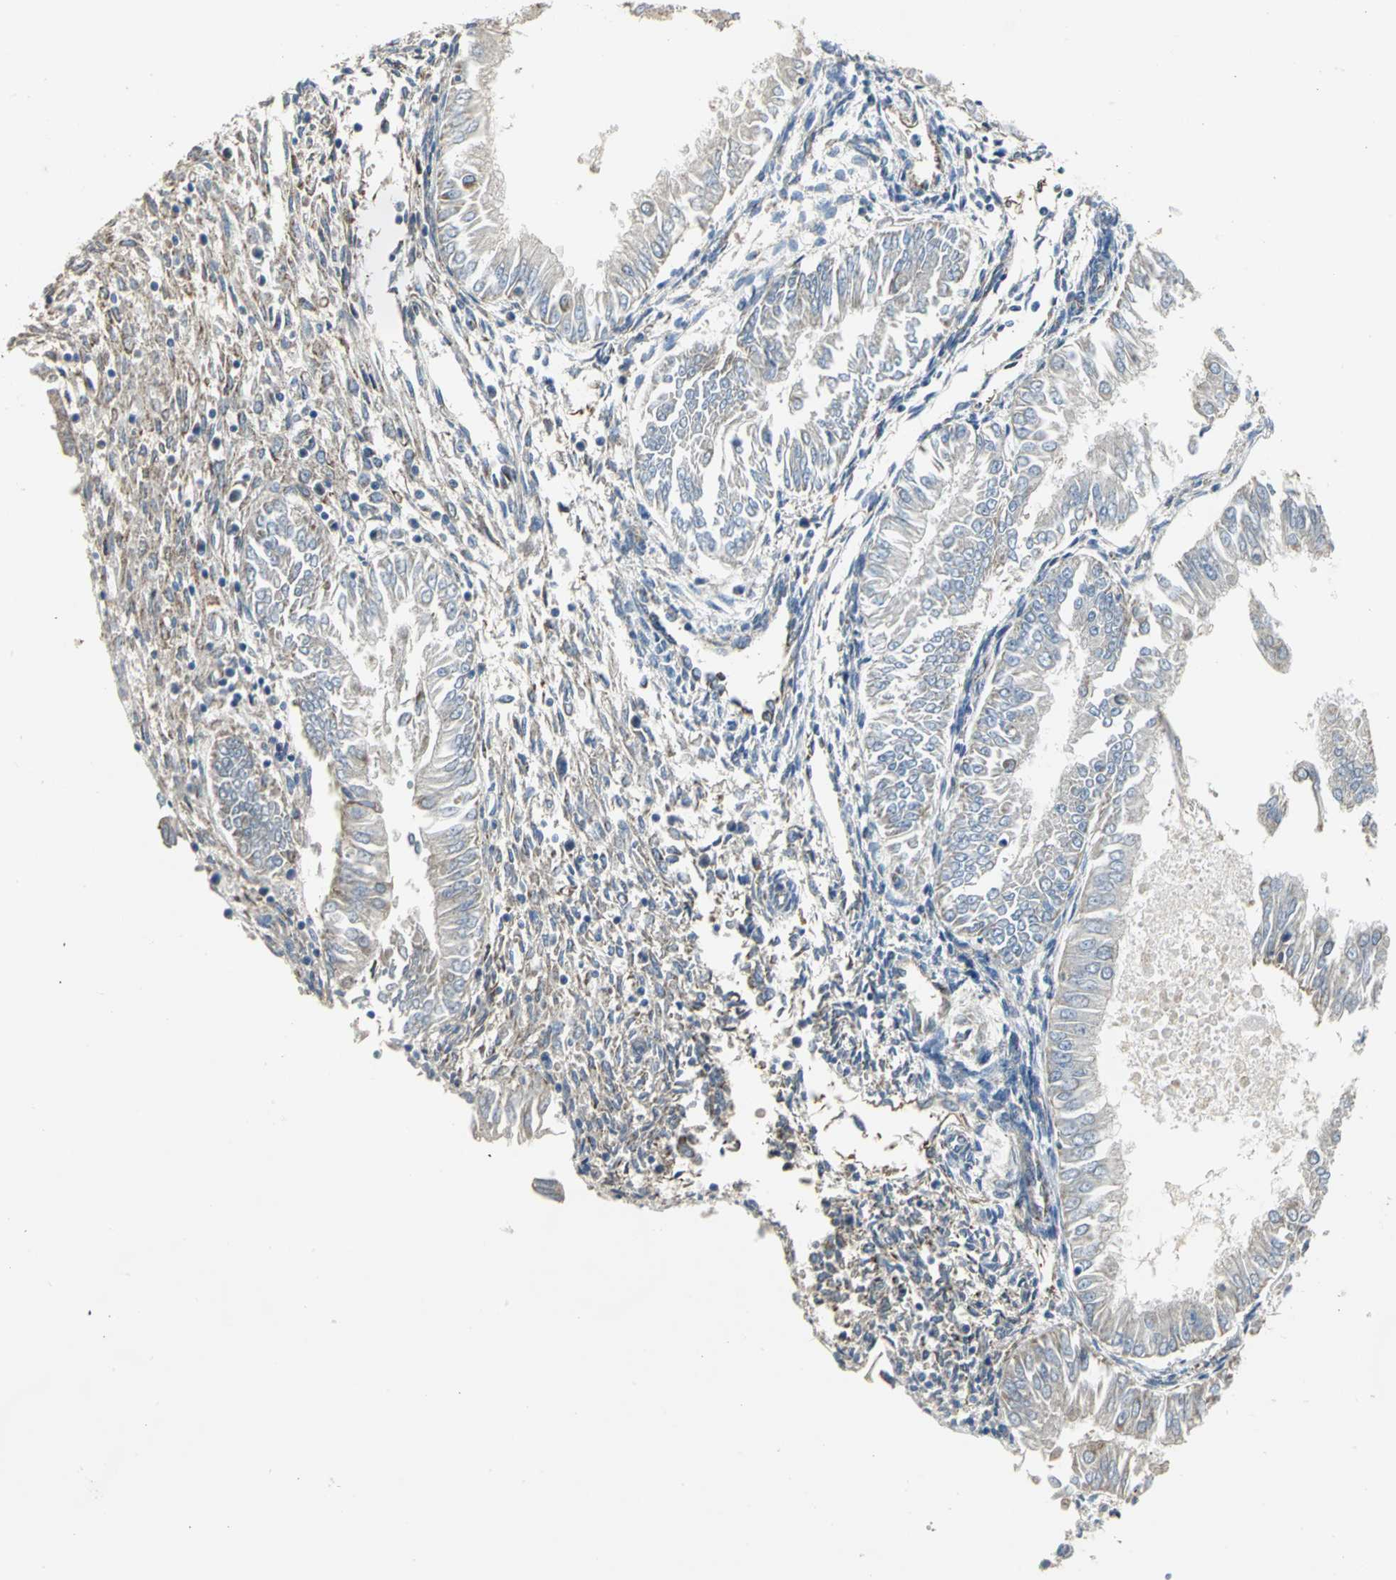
{"staining": {"intensity": "moderate", "quantity": "25%-75%", "location": "cytoplasmic/membranous"}, "tissue": "endometrial cancer", "cell_type": "Tumor cells", "image_type": "cancer", "snomed": [{"axis": "morphology", "description": "Adenocarcinoma, NOS"}, {"axis": "topography", "description": "Endometrium"}], "caption": "An IHC micrograph of tumor tissue is shown. Protein staining in brown shows moderate cytoplasmic/membranous positivity in endometrial cancer within tumor cells.", "gene": "NDUFB5", "patient": {"sex": "female", "age": 53}}